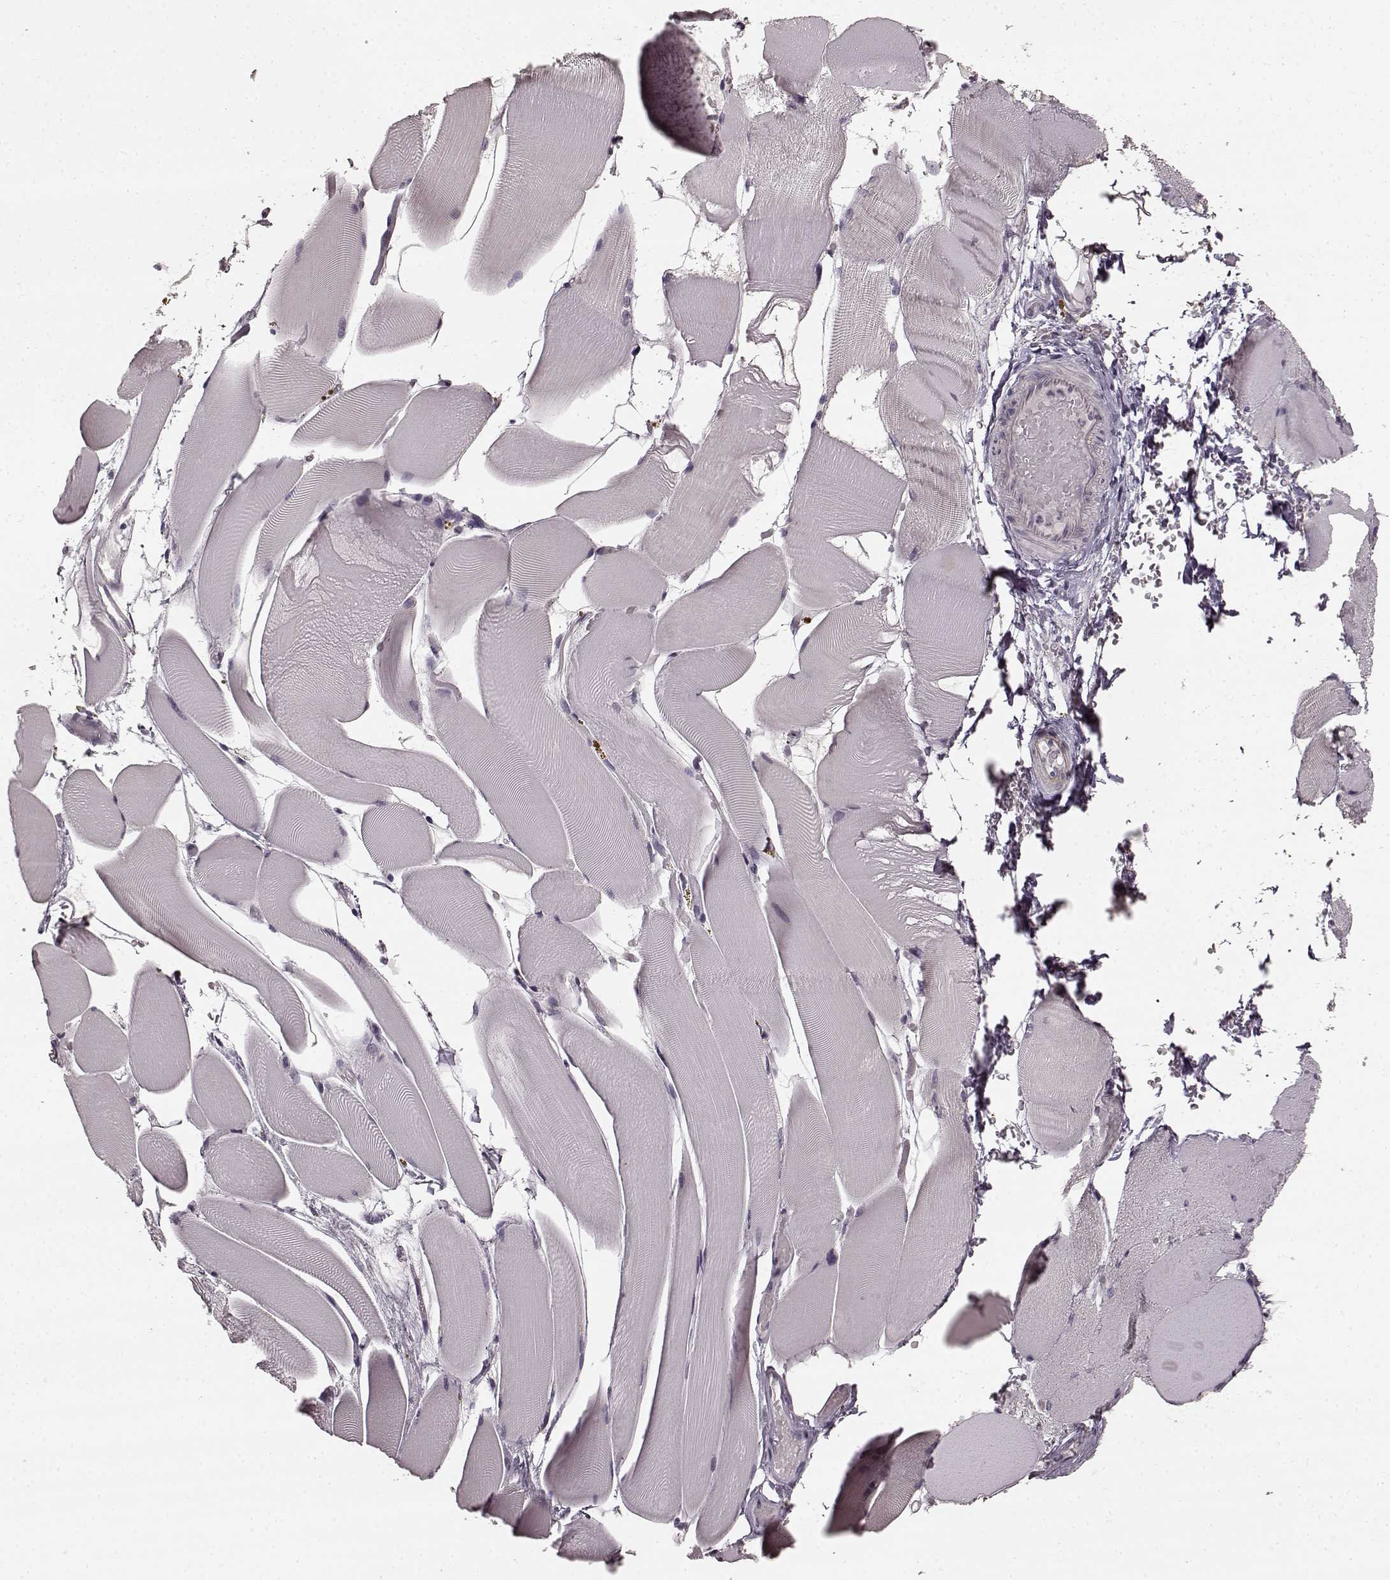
{"staining": {"intensity": "negative", "quantity": "none", "location": "none"}, "tissue": "skeletal muscle", "cell_type": "Myocytes", "image_type": "normal", "snomed": [{"axis": "morphology", "description": "Normal tissue, NOS"}, {"axis": "topography", "description": "Skeletal muscle"}], "caption": "High magnification brightfield microscopy of unremarkable skeletal muscle stained with DAB (3,3'-diaminobenzidine) (brown) and counterstained with hematoxylin (blue): myocytes show no significant staining. (DAB (3,3'-diaminobenzidine) immunohistochemistry (IHC) visualized using brightfield microscopy, high magnification).", "gene": "PRKCE", "patient": {"sex": "female", "age": 37}}